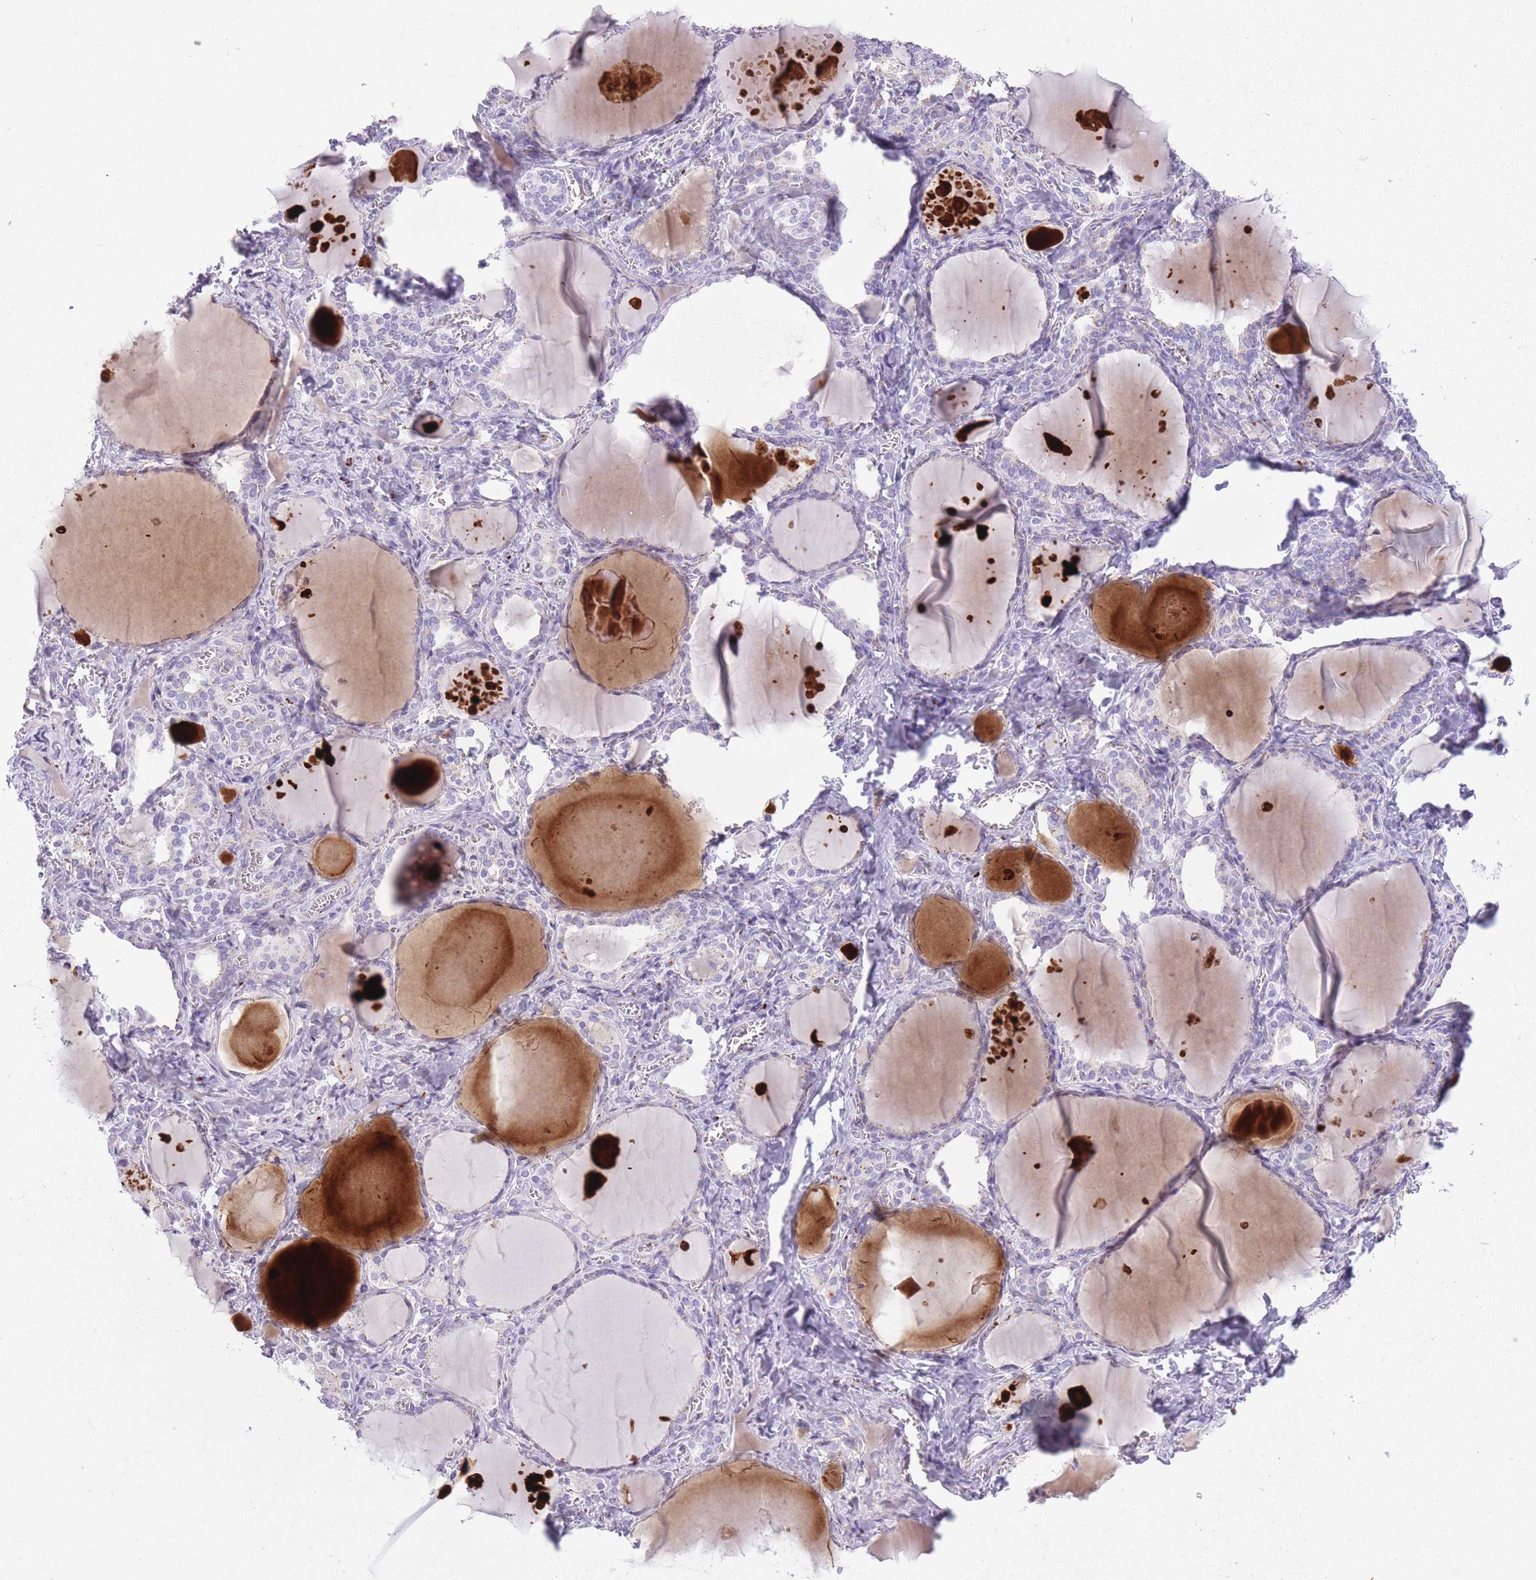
{"staining": {"intensity": "negative", "quantity": "none", "location": "none"}, "tissue": "thyroid gland", "cell_type": "Glandular cells", "image_type": "normal", "snomed": [{"axis": "morphology", "description": "Normal tissue, NOS"}, {"axis": "topography", "description": "Thyroid gland"}], "caption": "Thyroid gland was stained to show a protein in brown. There is no significant positivity in glandular cells. (Stains: DAB (3,3'-diaminobenzidine) immunohistochemistry (IHC) with hematoxylin counter stain, Microscopy: brightfield microscopy at high magnification).", "gene": "B4GALT2", "patient": {"sex": "female", "age": 42}}